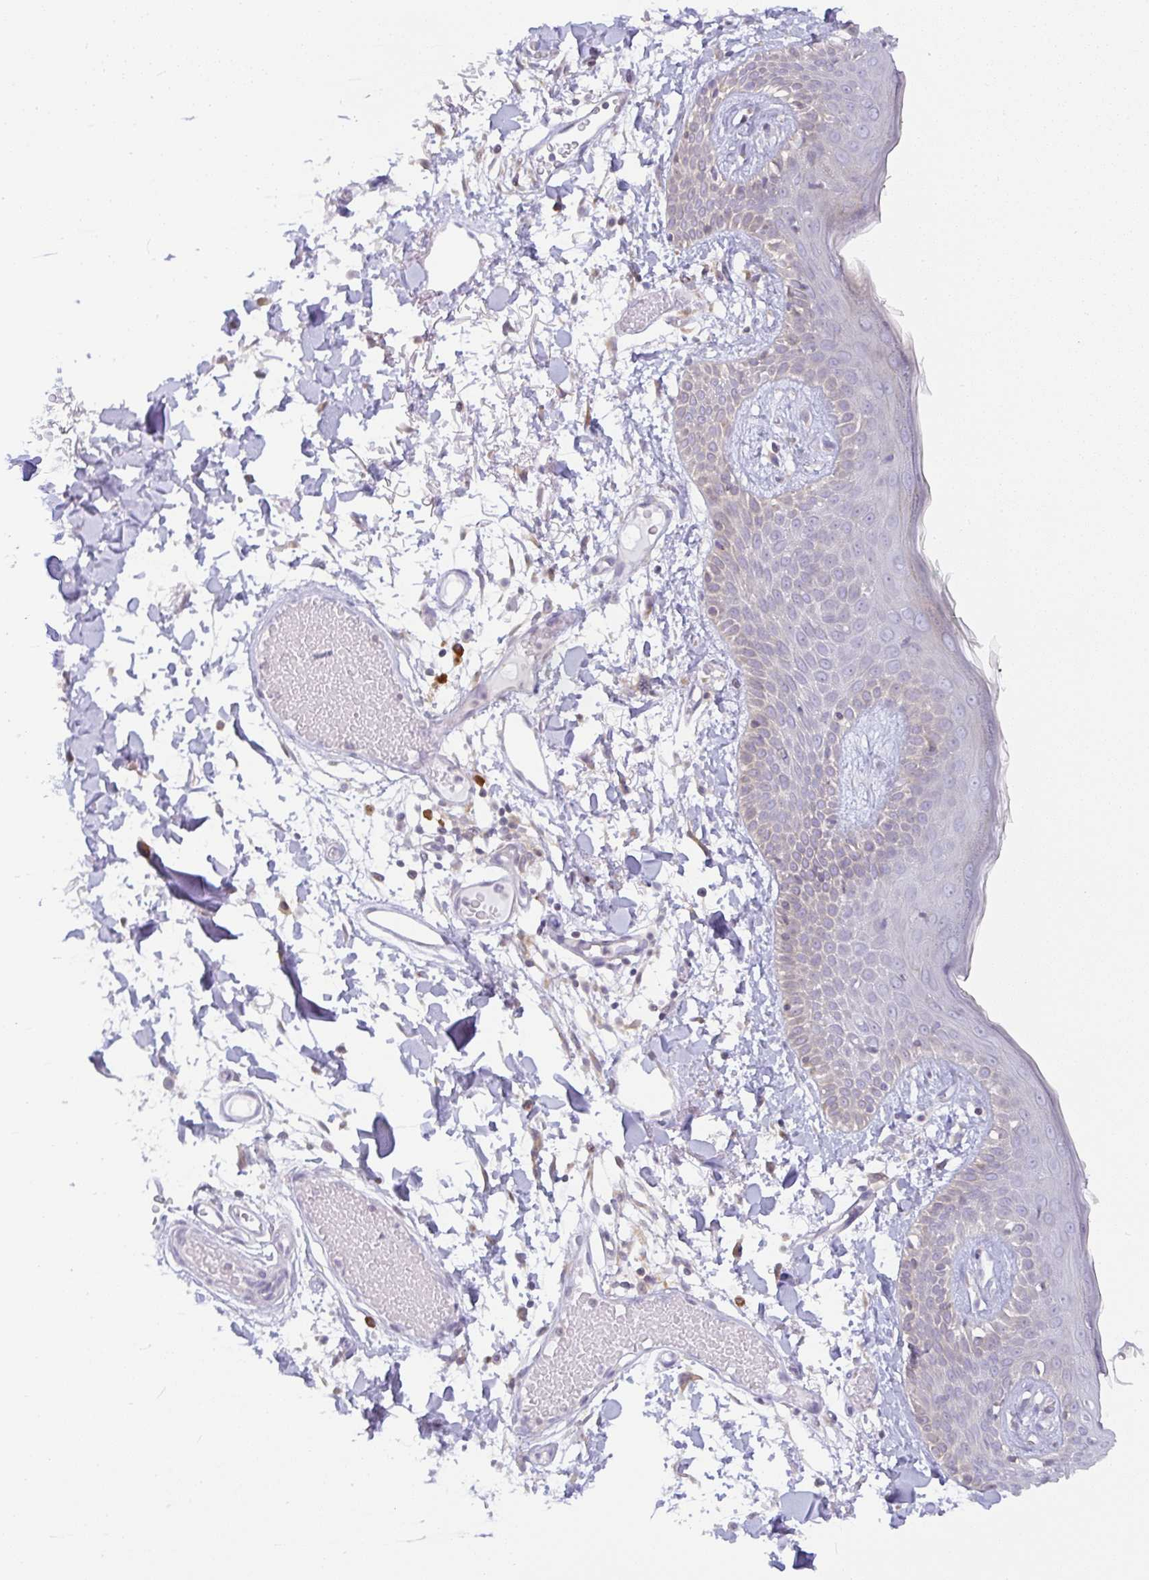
{"staining": {"intensity": "negative", "quantity": "none", "location": "none"}, "tissue": "skin", "cell_type": "Fibroblasts", "image_type": "normal", "snomed": [{"axis": "morphology", "description": "Normal tissue, NOS"}, {"axis": "topography", "description": "Skin"}], "caption": "High magnification brightfield microscopy of unremarkable skin stained with DAB (3,3'-diaminobenzidine) (brown) and counterstained with hematoxylin (blue): fibroblasts show no significant positivity. (DAB immunohistochemistry, high magnification).", "gene": "DERL2", "patient": {"sex": "male", "age": 79}}